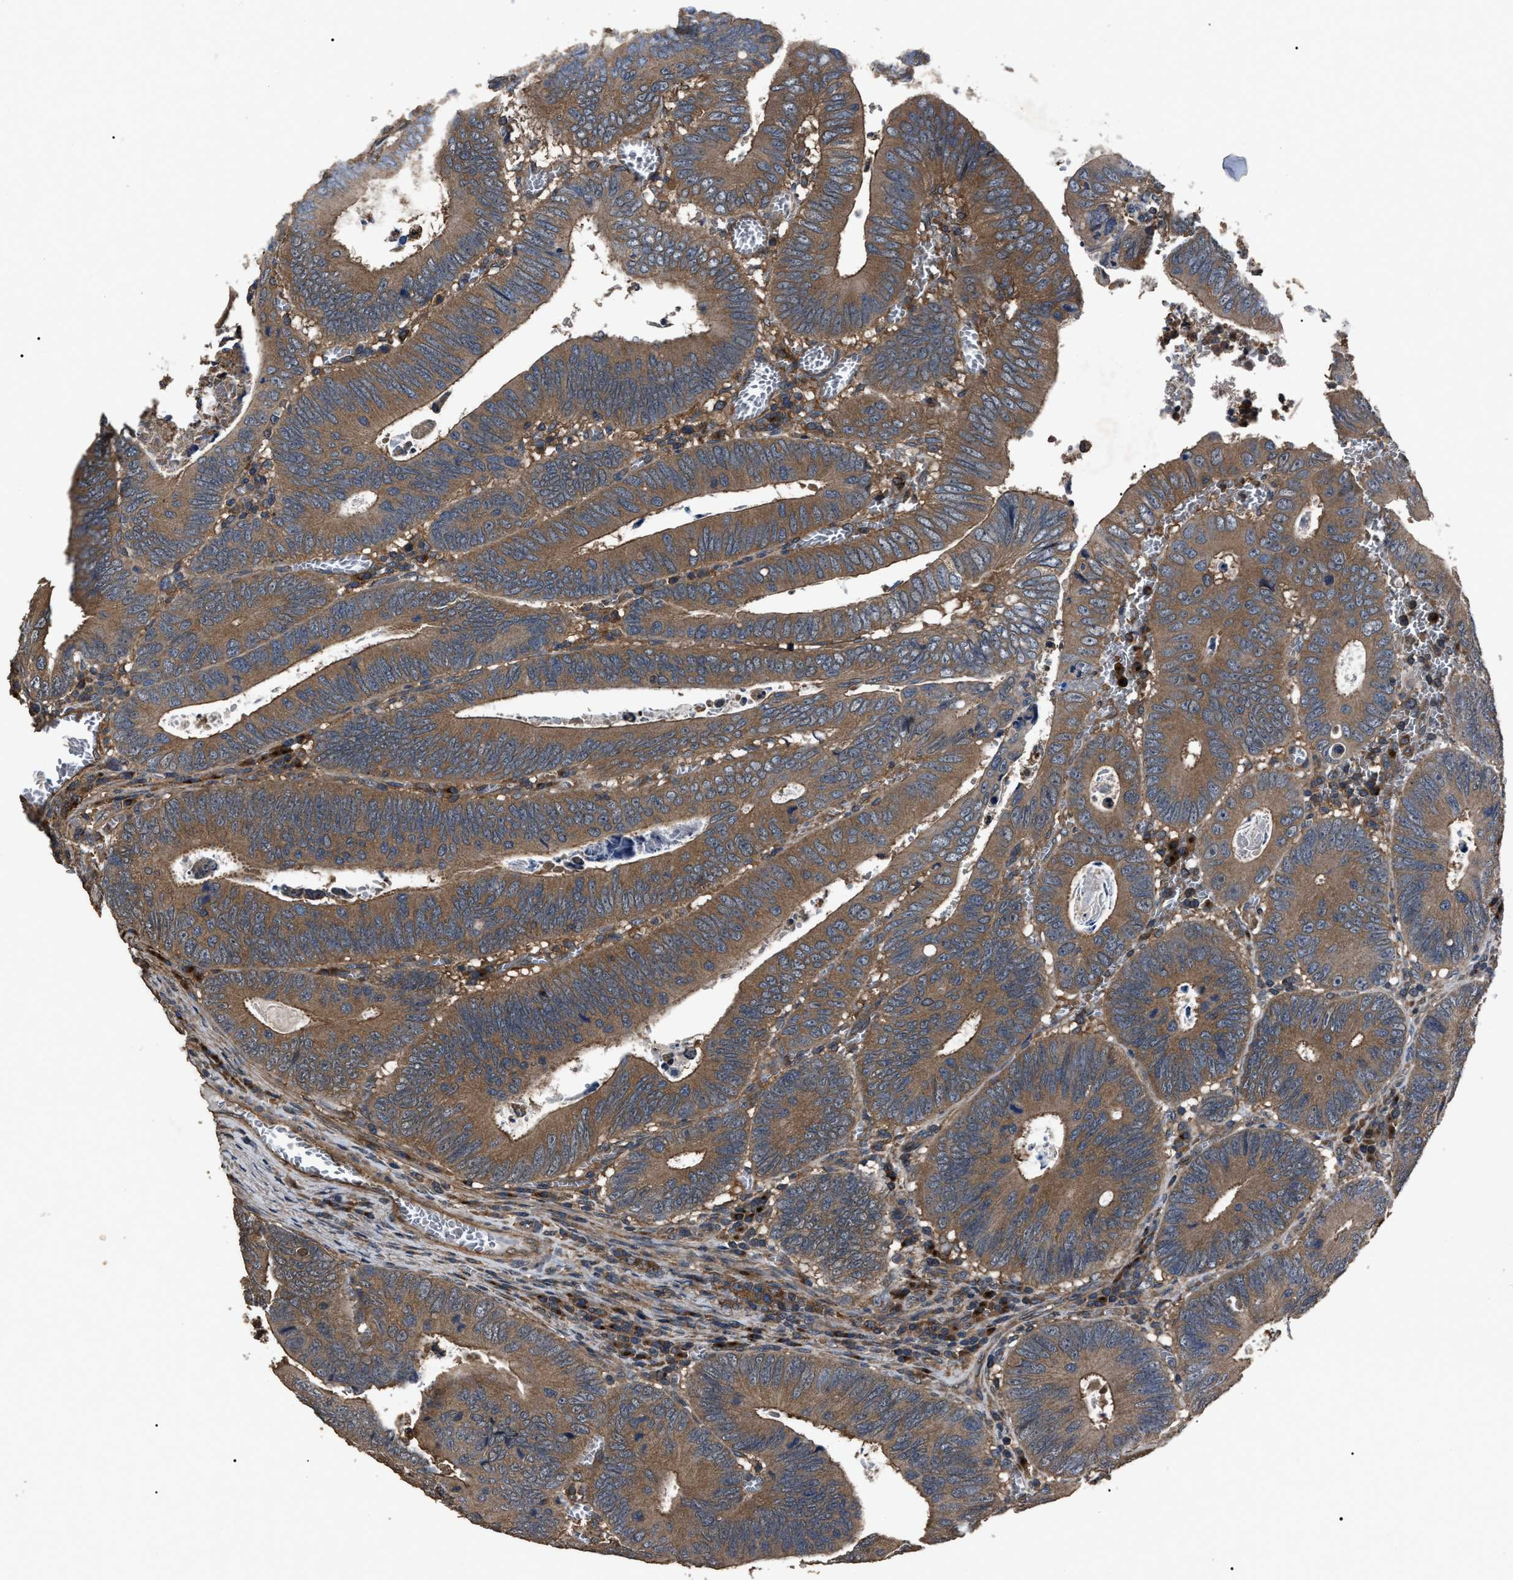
{"staining": {"intensity": "moderate", "quantity": ">75%", "location": "cytoplasmic/membranous"}, "tissue": "colorectal cancer", "cell_type": "Tumor cells", "image_type": "cancer", "snomed": [{"axis": "morphology", "description": "Inflammation, NOS"}, {"axis": "morphology", "description": "Adenocarcinoma, NOS"}, {"axis": "topography", "description": "Colon"}], "caption": "Protein expression by immunohistochemistry shows moderate cytoplasmic/membranous staining in about >75% of tumor cells in colorectal cancer. The staining was performed using DAB to visualize the protein expression in brown, while the nuclei were stained in blue with hematoxylin (Magnification: 20x).", "gene": "RNF216", "patient": {"sex": "male", "age": 72}}